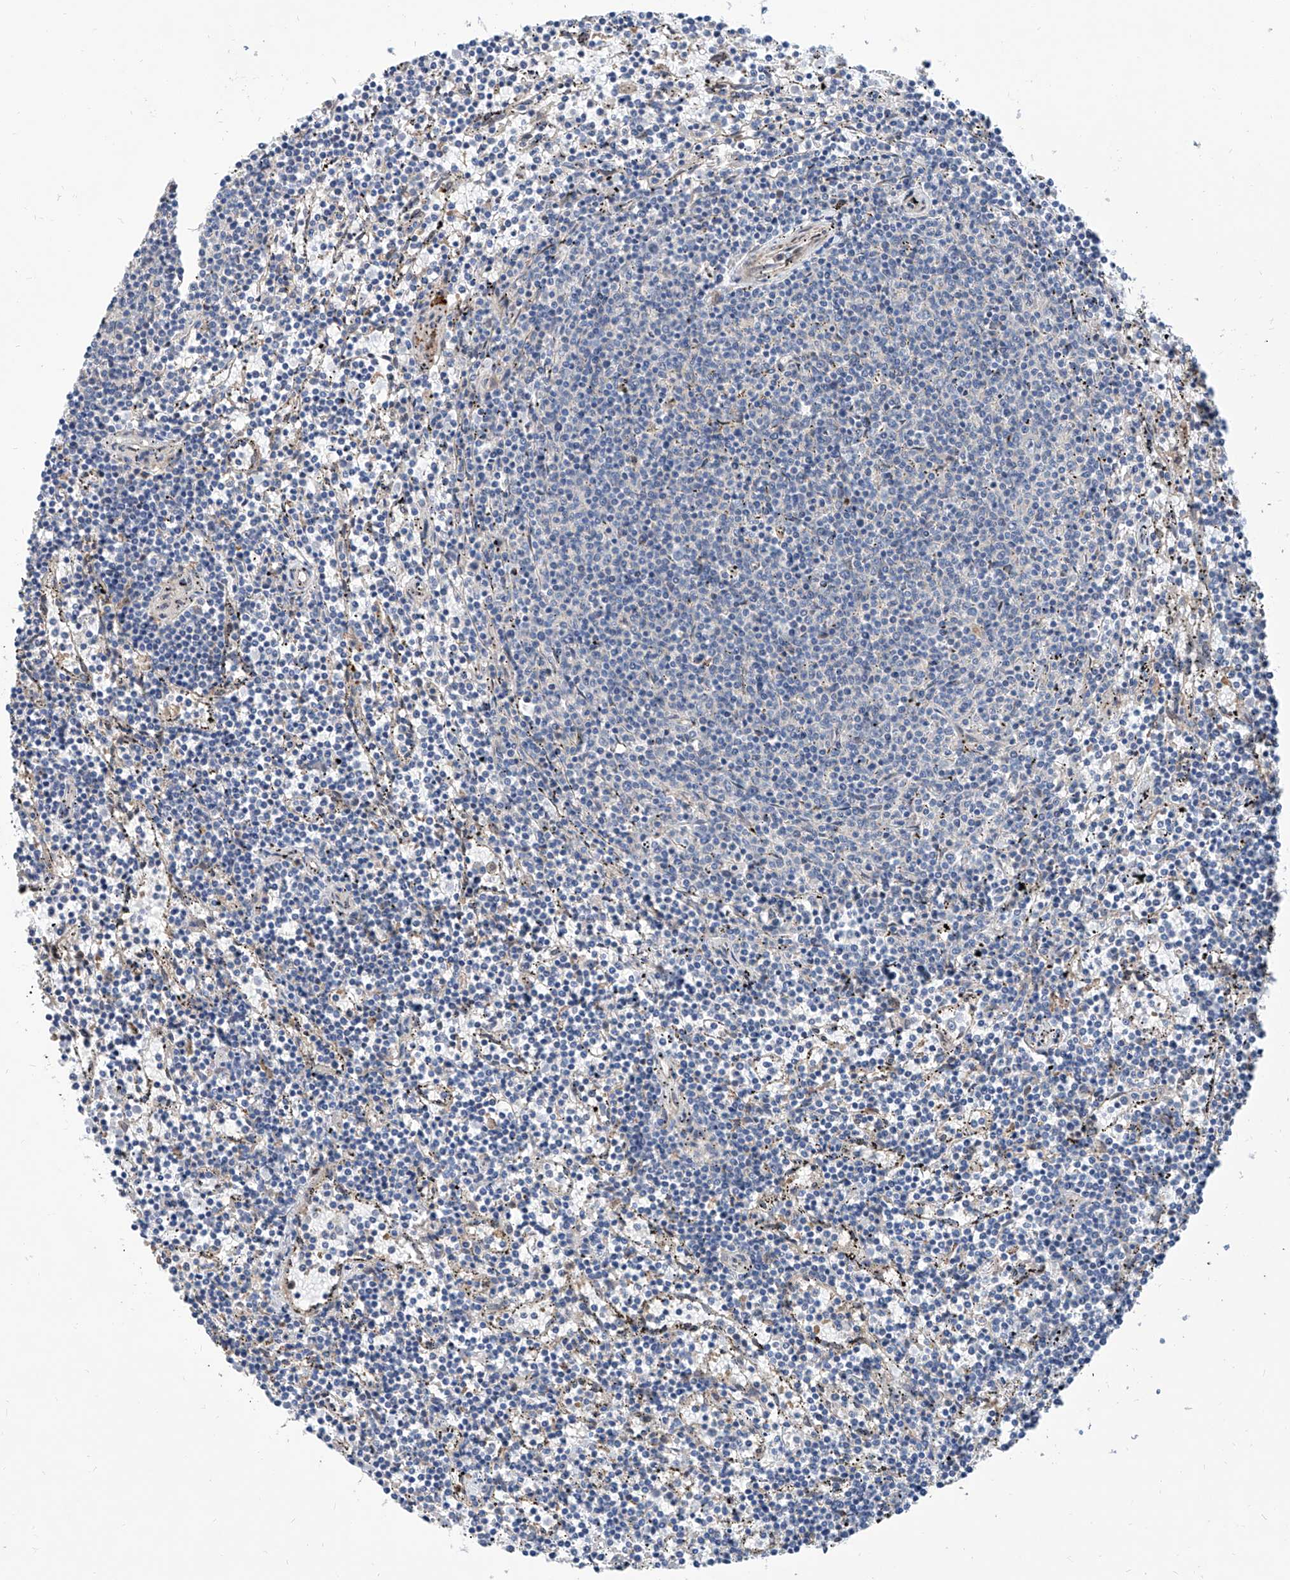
{"staining": {"intensity": "negative", "quantity": "none", "location": "none"}, "tissue": "lymphoma", "cell_type": "Tumor cells", "image_type": "cancer", "snomed": [{"axis": "morphology", "description": "Malignant lymphoma, non-Hodgkin's type, Low grade"}, {"axis": "topography", "description": "Spleen"}], "caption": "IHC micrograph of neoplastic tissue: low-grade malignant lymphoma, non-Hodgkin's type stained with DAB exhibits no significant protein expression in tumor cells.", "gene": "MAGEE2", "patient": {"sex": "female", "age": 50}}